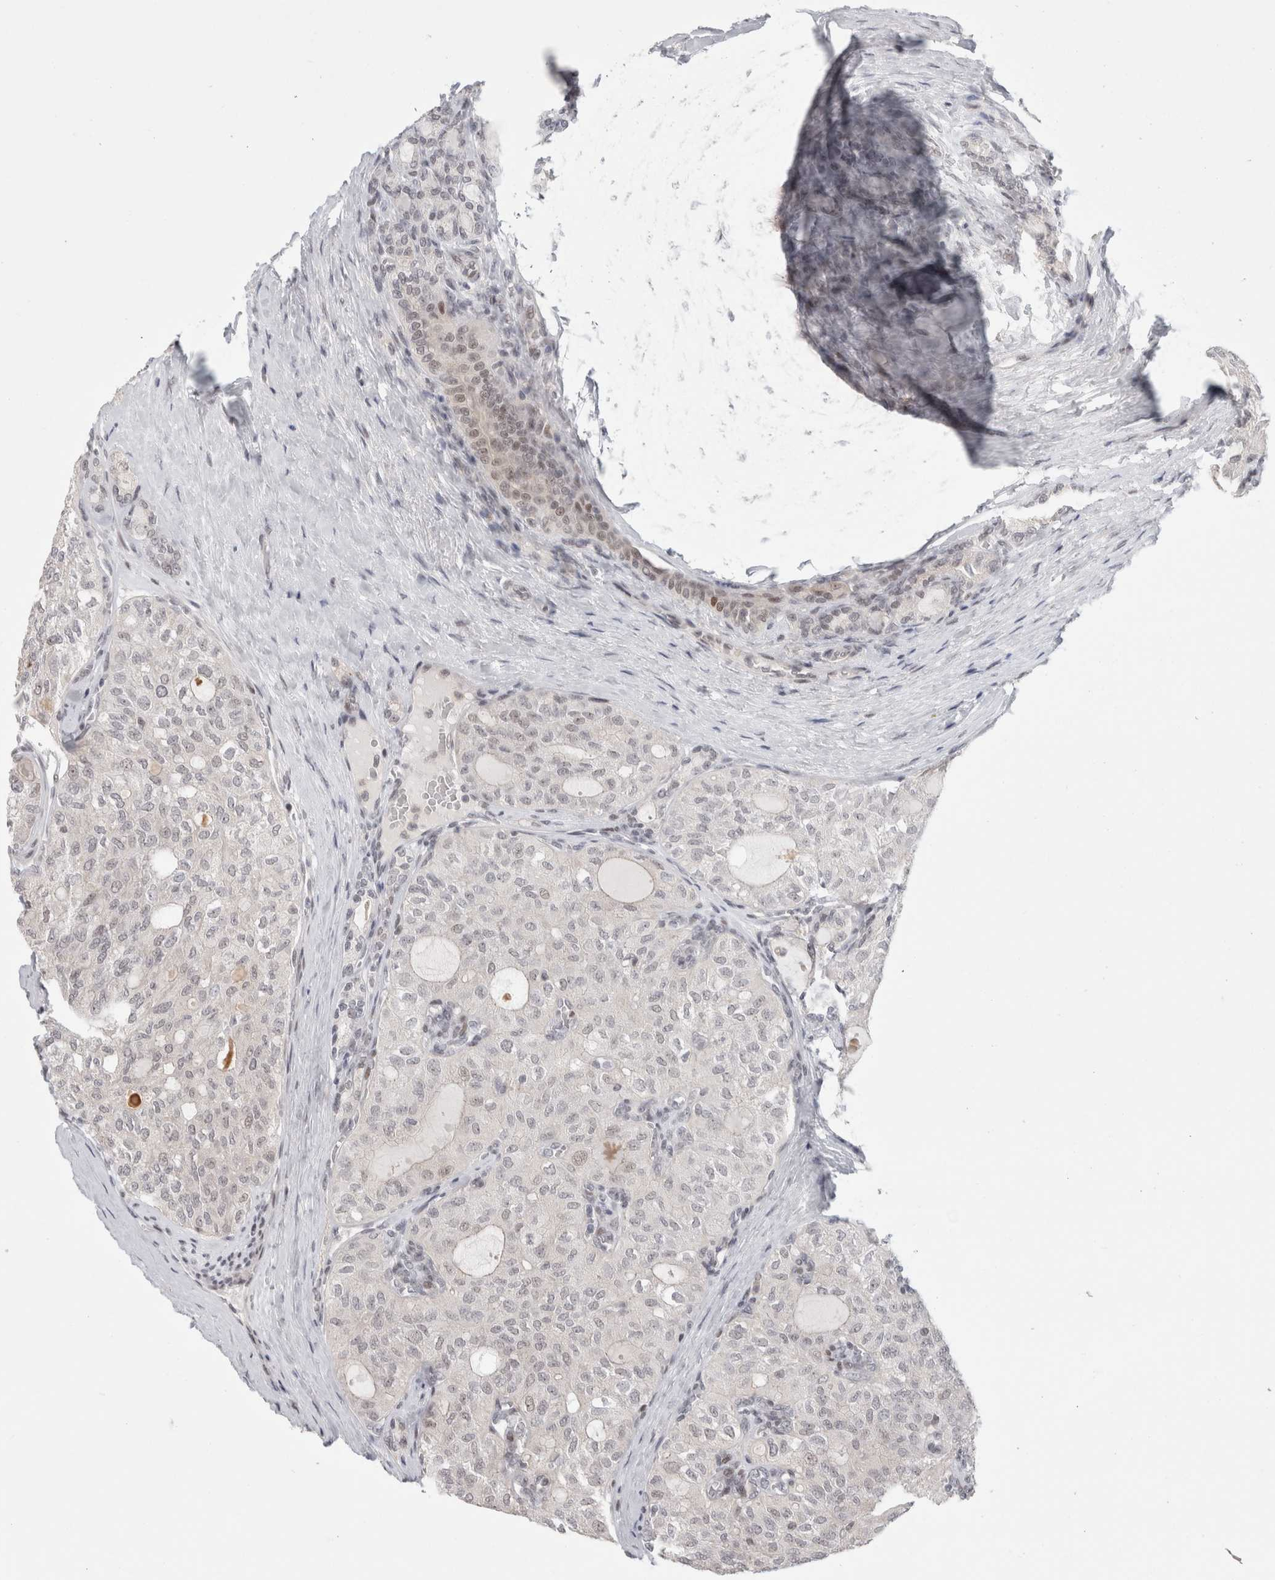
{"staining": {"intensity": "negative", "quantity": "none", "location": "none"}, "tissue": "thyroid cancer", "cell_type": "Tumor cells", "image_type": "cancer", "snomed": [{"axis": "morphology", "description": "Follicular adenoma carcinoma, NOS"}, {"axis": "topography", "description": "Thyroid gland"}], "caption": "Immunohistochemistry (IHC) of human follicular adenoma carcinoma (thyroid) exhibits no positivity in tumor cells.", "gene": "SENP6", "patient": {"sex": "male", "age": 75}}